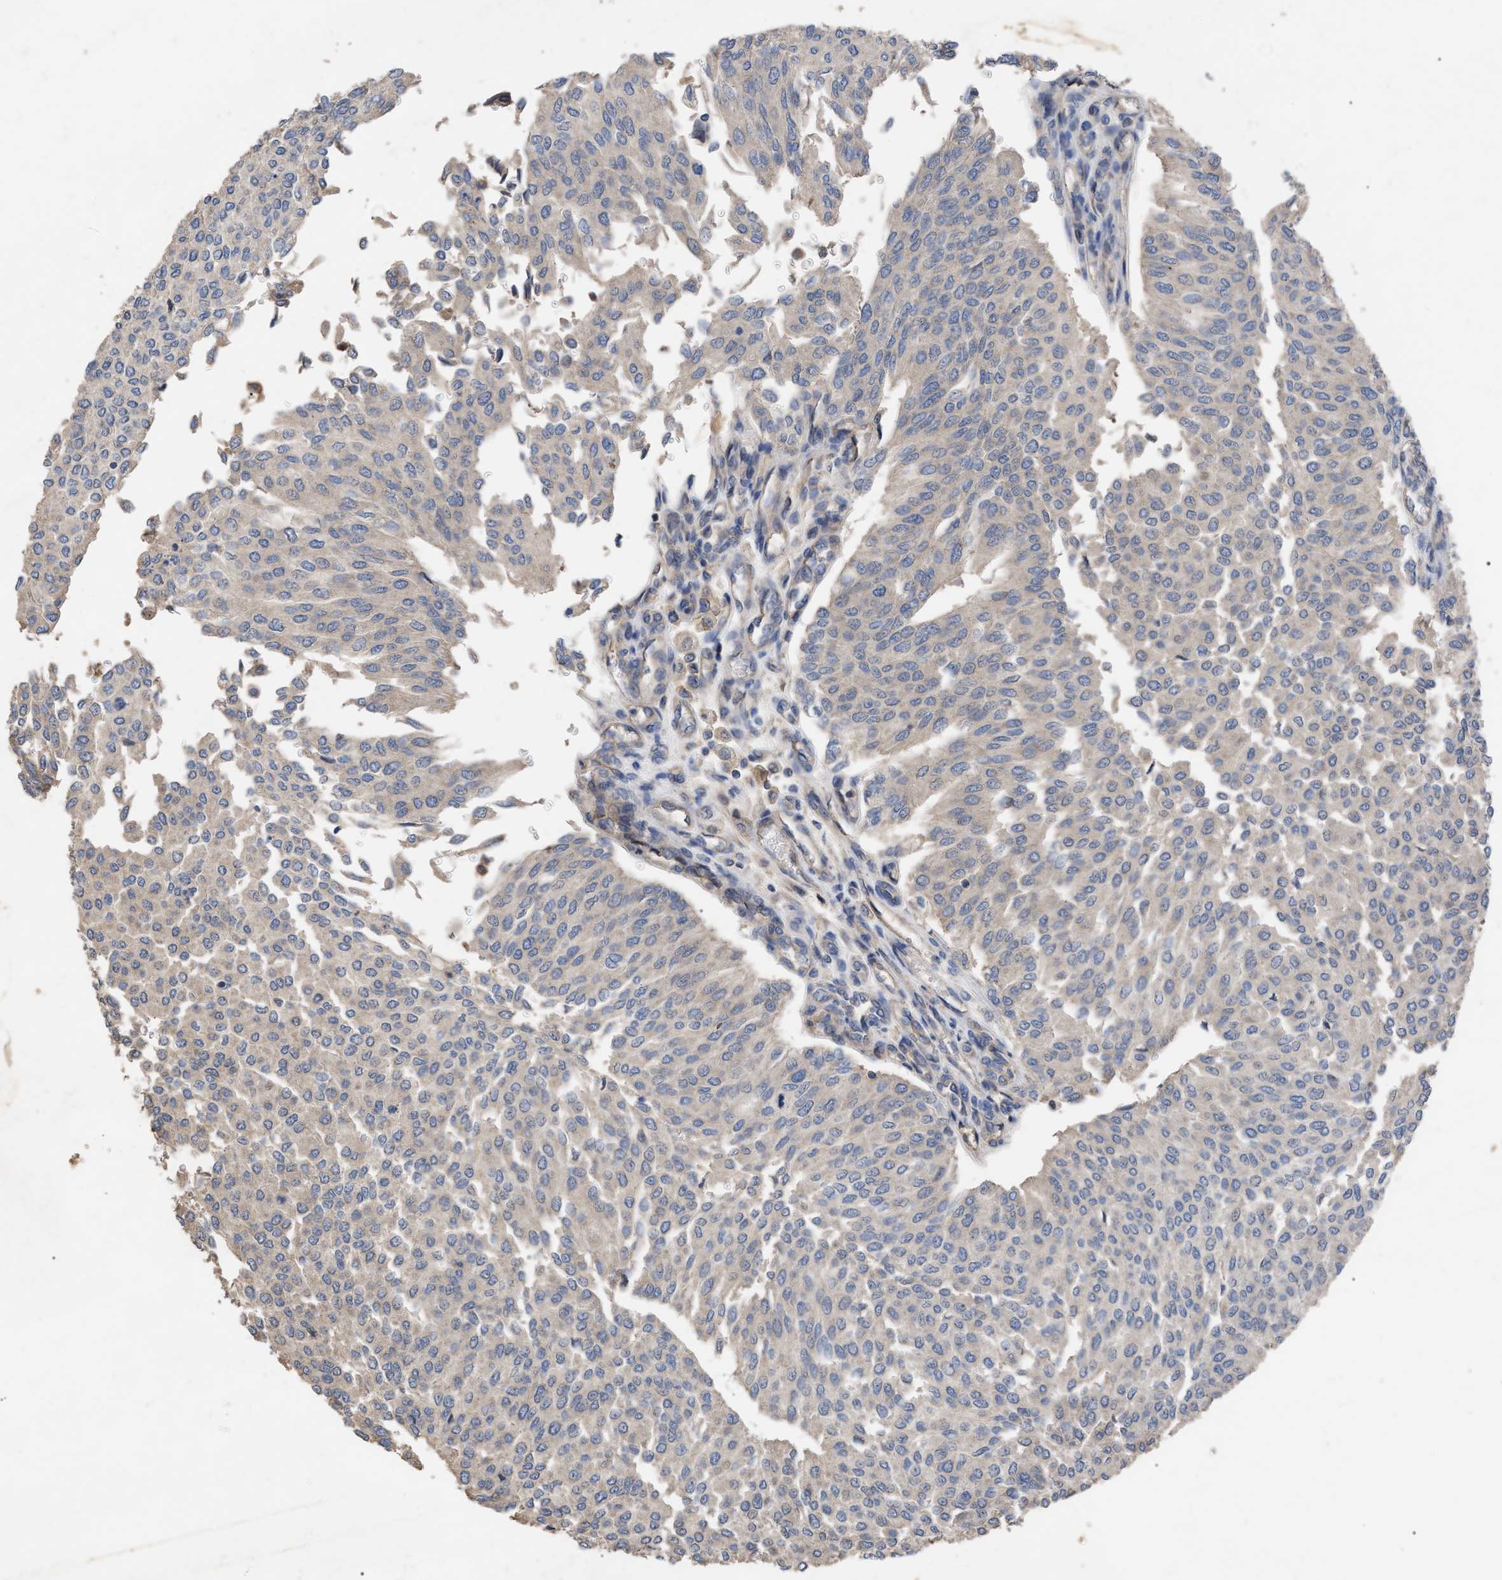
{"staining": {"intensity": "negative", "quantity": "none", "location": "none"}, "tissue": "urothelial cancer", "cell_type": "Tumor cells", "image_type": "cancer", "snomed": [{"axis": "morphology", "description": "Urothelial carcinoma, Low grade"}, {"axis": "topography", "description": "Urinary bladder"}], "caption": "An image of human urothelial cancer is negative for staining in tumor cells. (DAB (3,3'-diaminobenzidine) immunohistochemistry visualized using brightfield microscopy, high magnification).", "gene": "BTN2A1", "patient": {"sex": "female", "age": 79}}